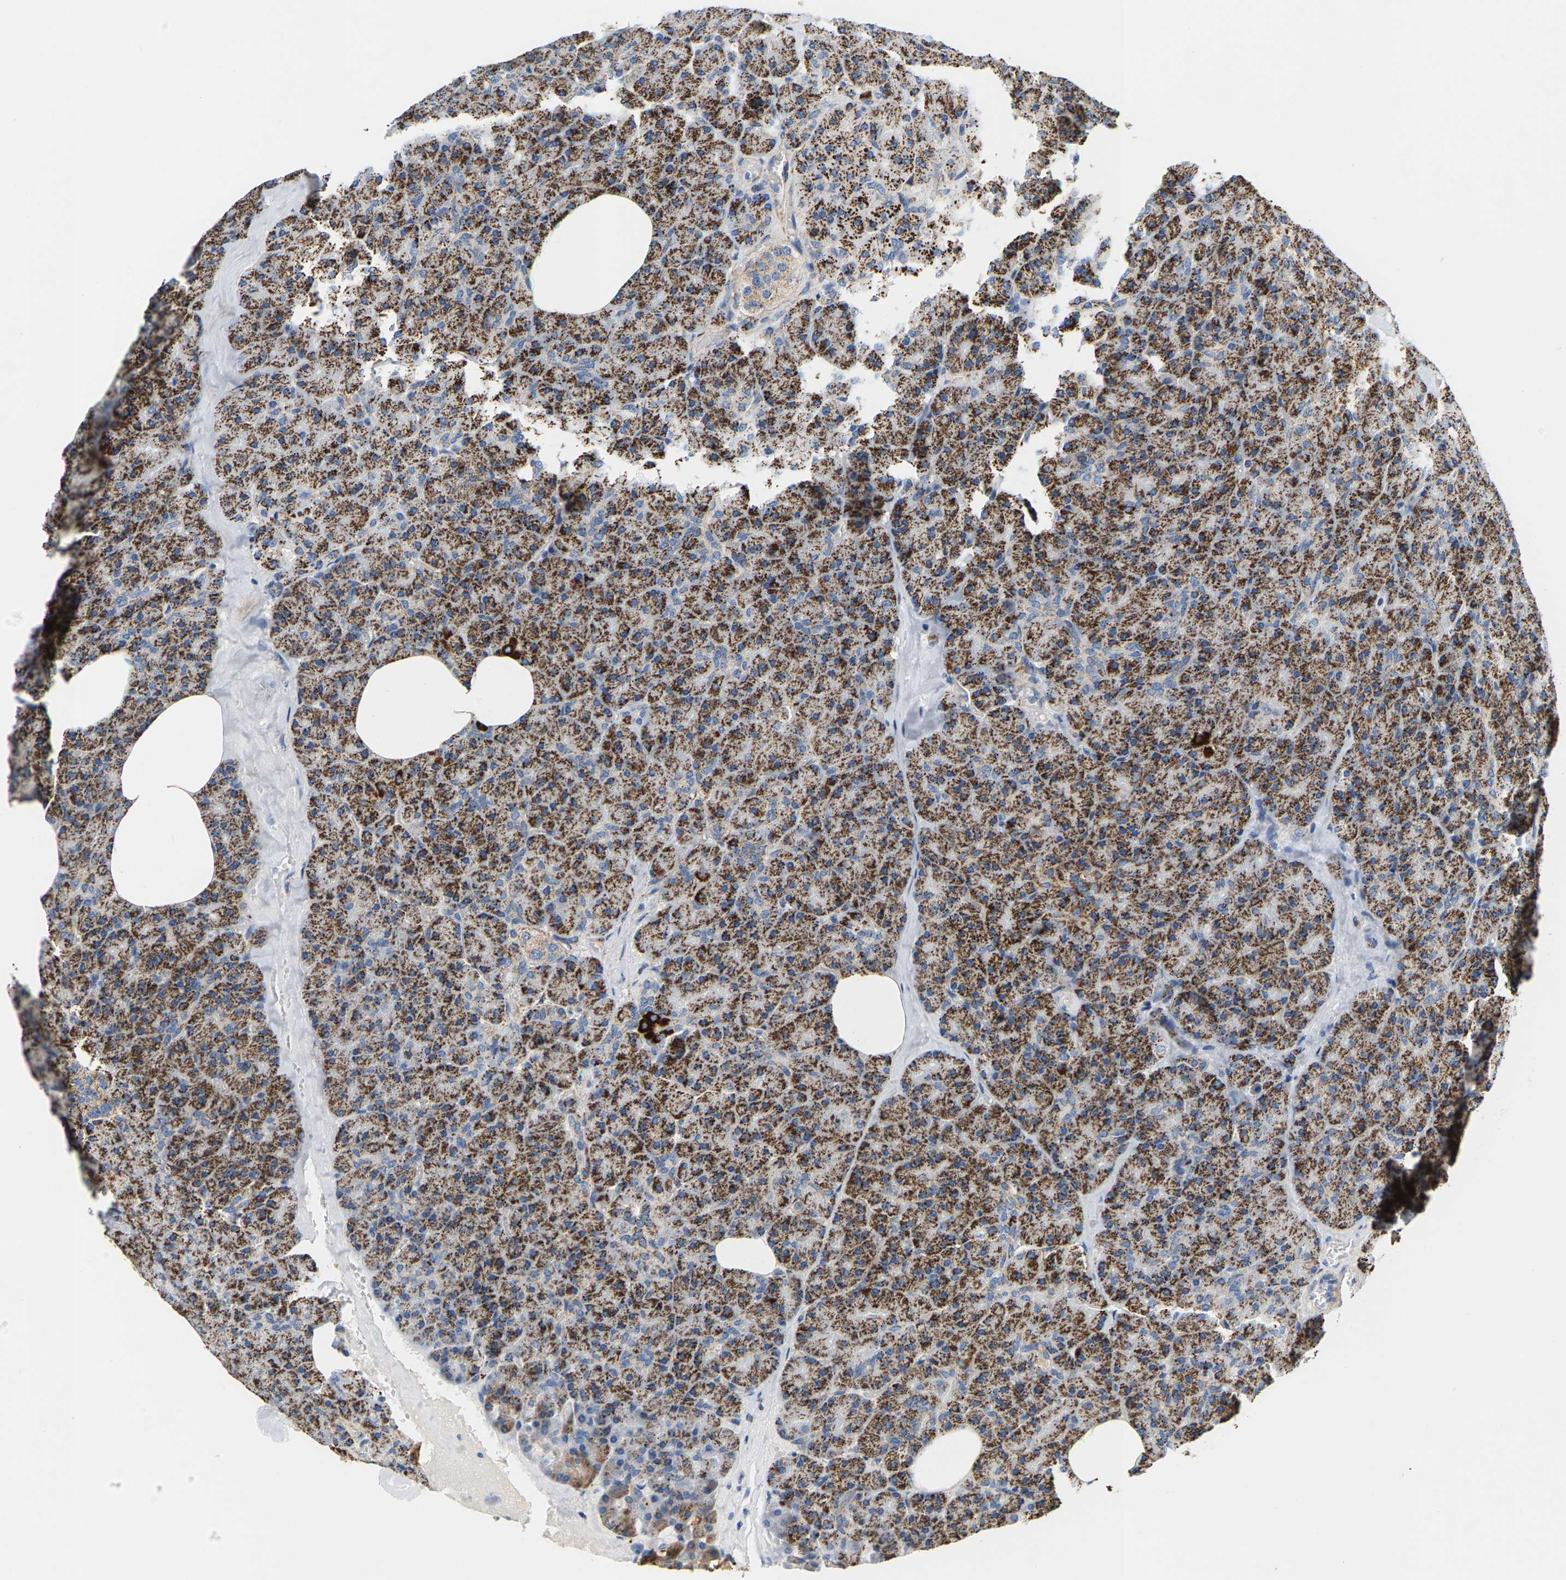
{"staining": {"intensity": "moderate", "quantity": ">75%", "location": "cytoplasmic/membranous"}, "tissue": "pancreas", "cell_type": "Exocrine glandular cells", "image_type": "normal", "snomed": [{"axis": "morphology", "description": "Normal tissue, NOS"}, {"axis": "morphology", "description": "Carcinoid, malignant, NOS"}, {"axis": "topography", "description": "Pancreas"}], "caption": "Immunohistochemistry (IHC) of normal human pancreas demonstrates medium levels of moderate cytoplasmic/membranous expression in about >75% of exocrine glandular cells.", "gene": "SHMT2", "patient": {"sex": "female", "age": 35}}